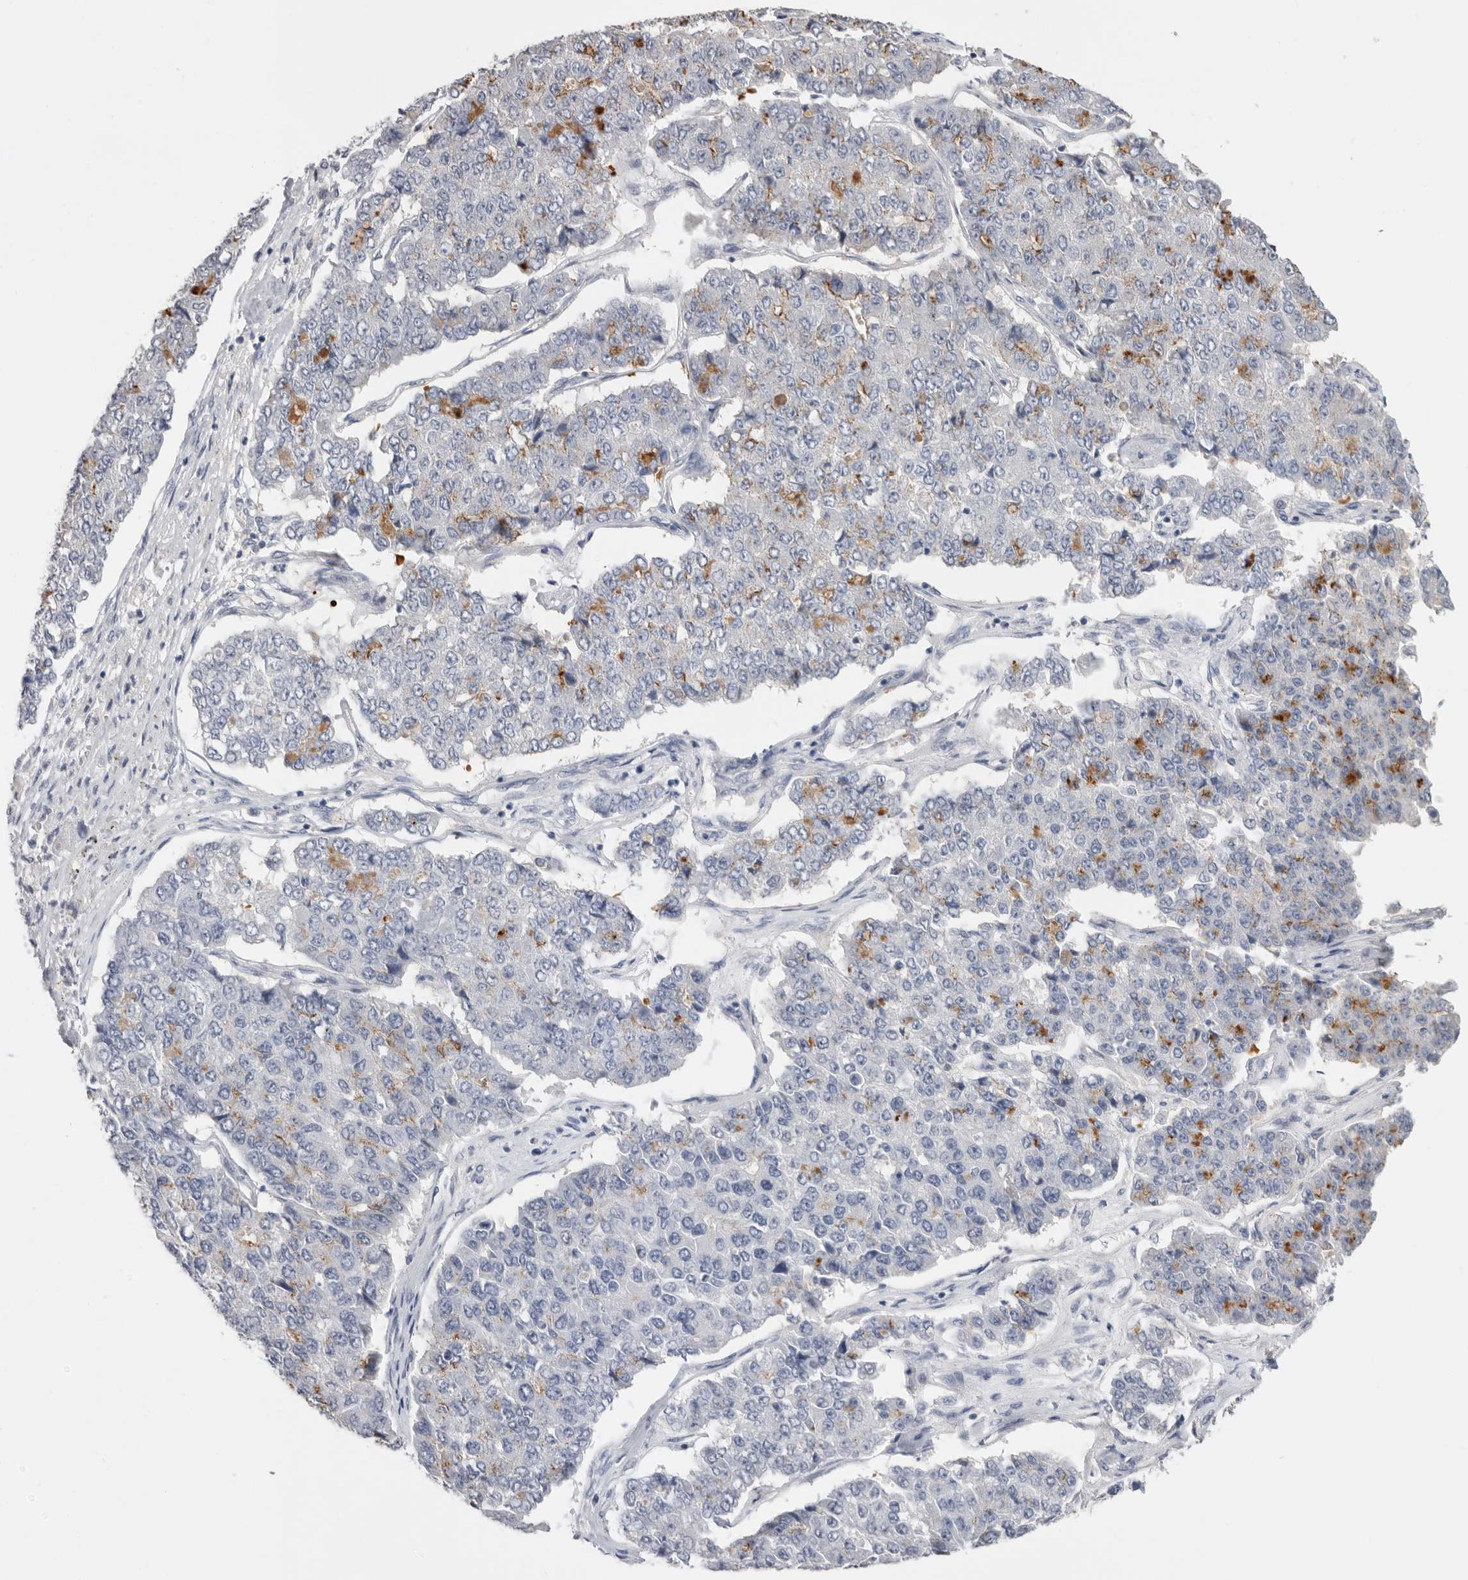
{"staining": {"intensity": "negative", "quantity": "none", "location": "none"}, "tissue": "pancreatic cancer", "cell_type": "Tumor cells", "image_type": "cancer", "snomed": [{"axis": "morphology", "description": "Adenocarcinoma, NOS"}, {"axis": "topography", "description": "Pancreas"}], "caption": "Pancreatic cancer was stained to show a protein in brown. There is no significant staining in tumor cells.", "gene": "APOA2", "patient": {"sex": "male", "age": 50}}